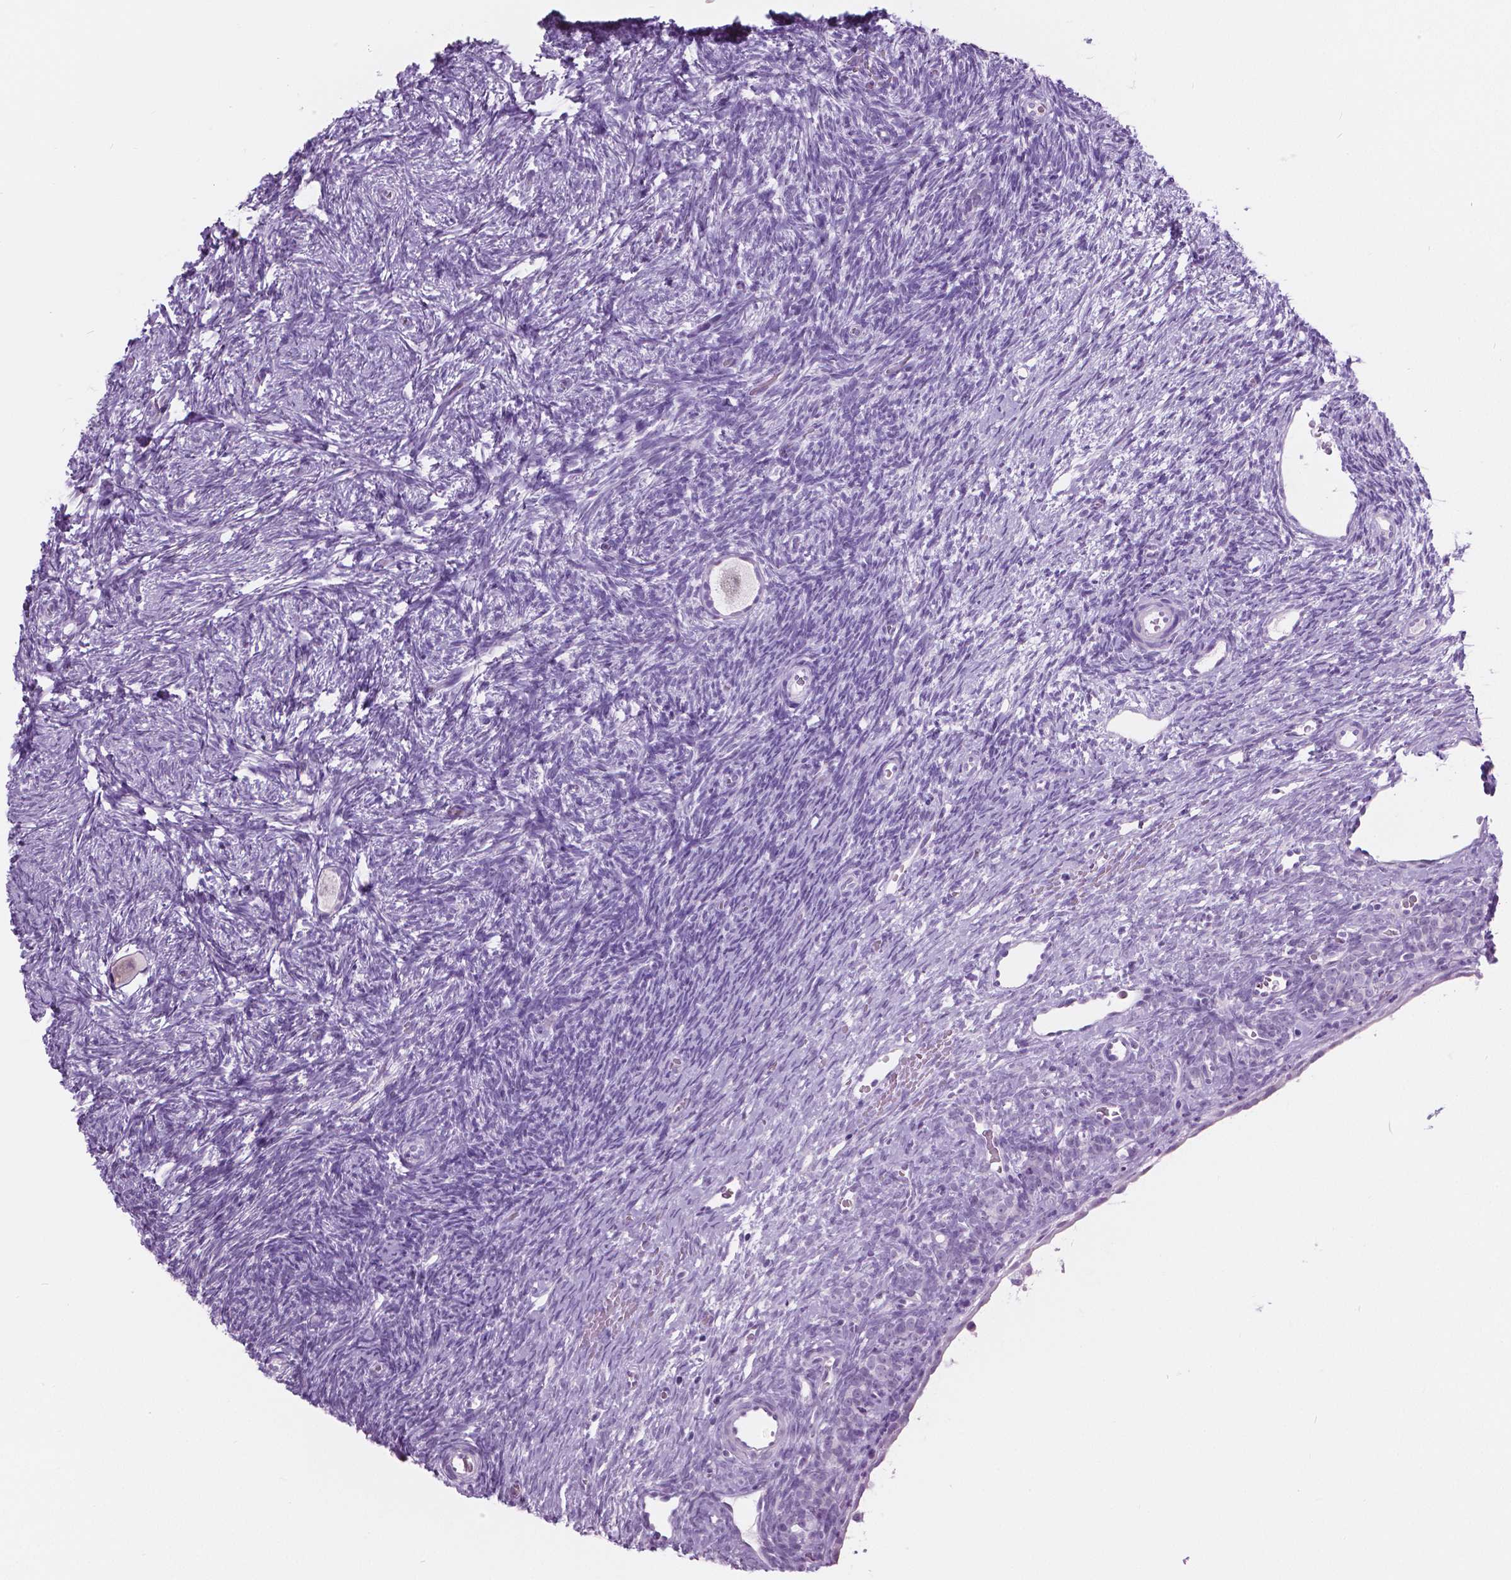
{"staining": {"intensity": "weak", "quantity": "<25%", "location": "nuclear"}, "tissue": "ovary", "cell_type": "Follicle cells", "image_type": "normal", "snomed": [{"axis": "morphology", "description": "Normal tissue, NOS"}, {"axis": "topography", "description": "Ovary"}], "caption": "Human ovary stained for a protein using immunohistochemistry shows no expression in follicle cells.", "gene": "SFTPD", "patient": {"sex": "female", "age": 34}}